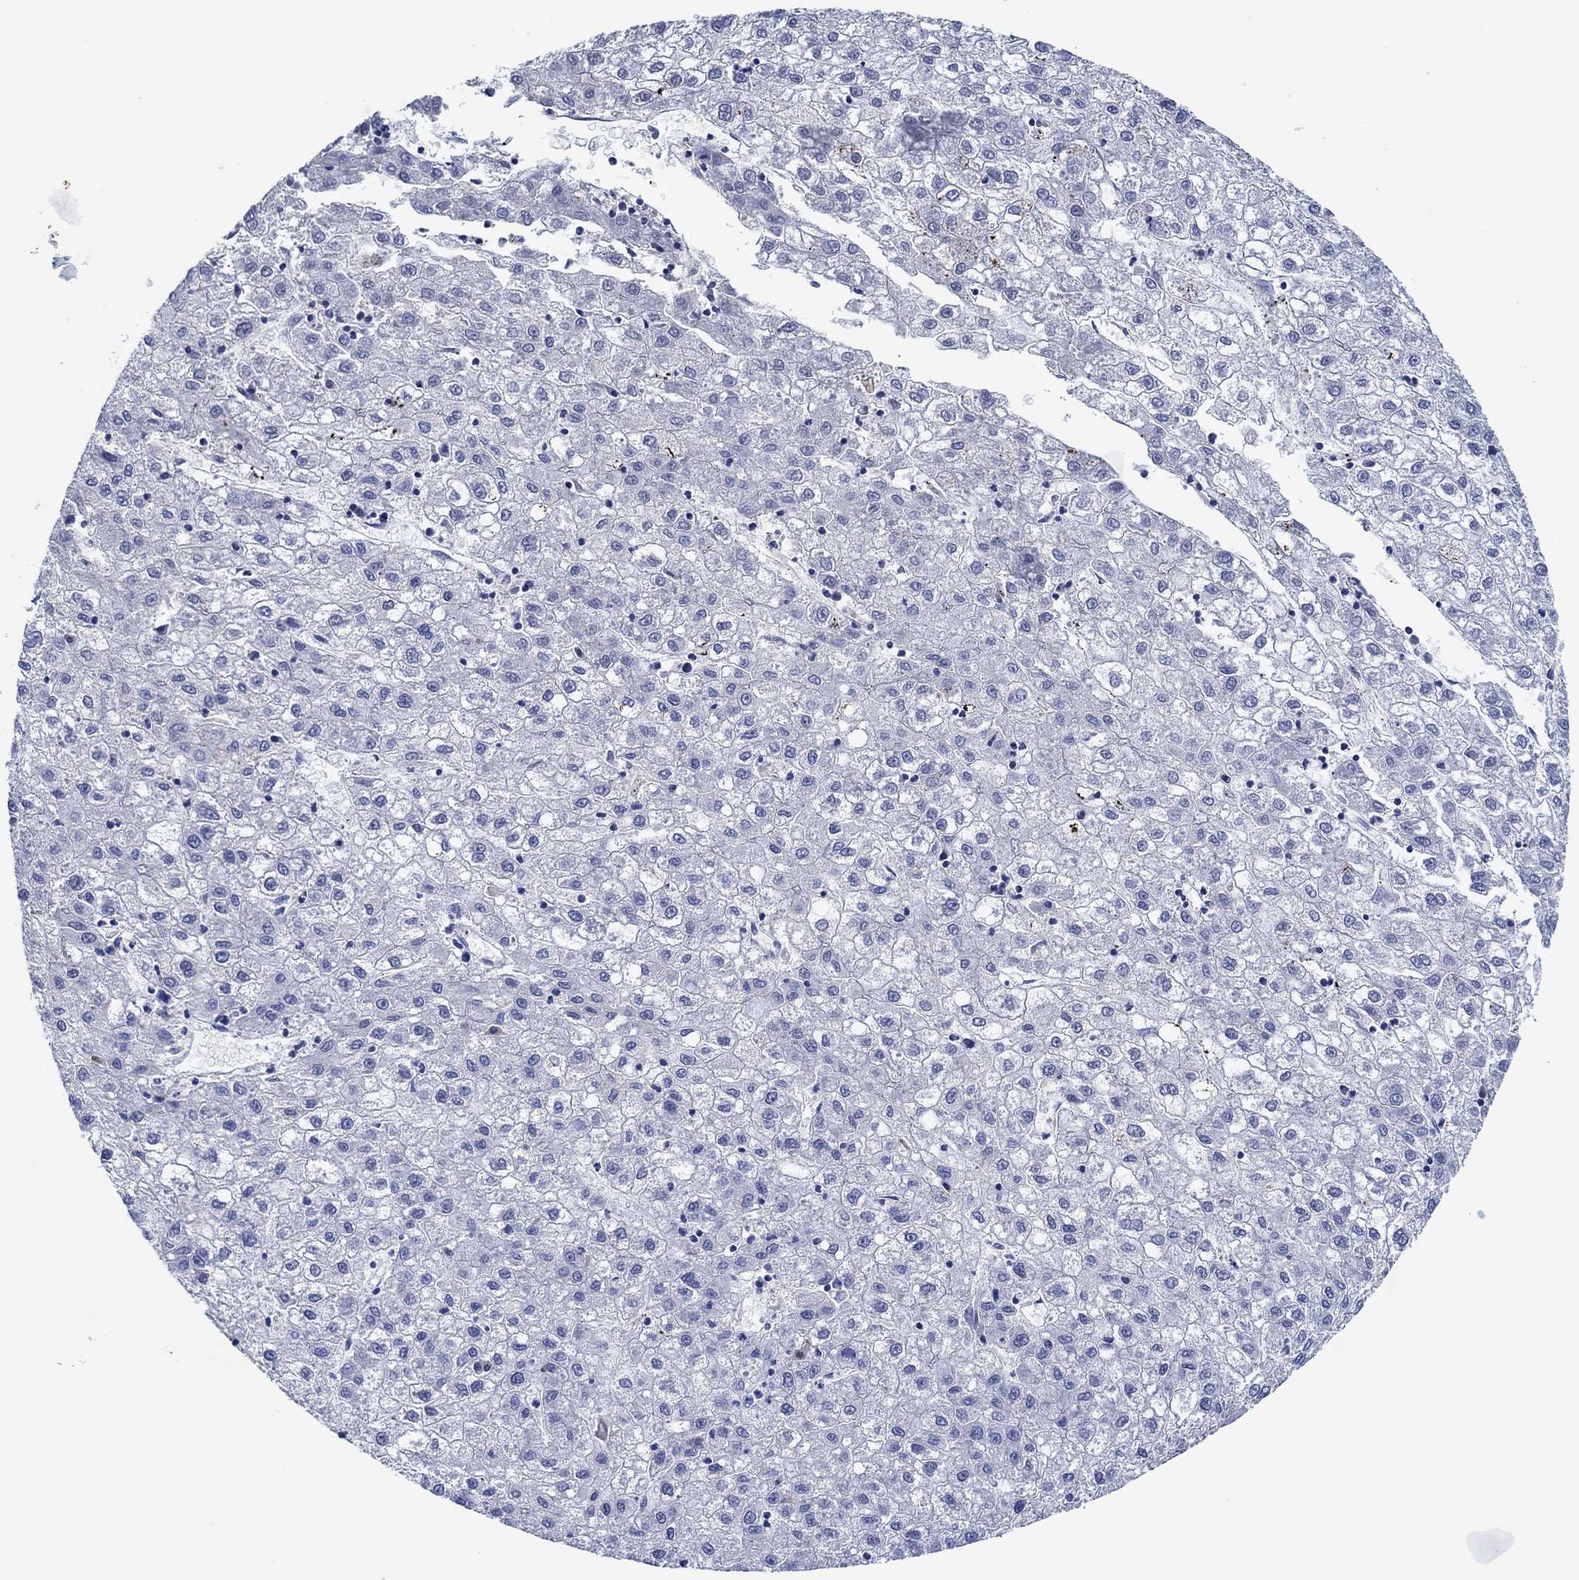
{"staining": {"intensity": "negative", "quantity": "none", "location": "none"}, "tissue": "liver cancer", "cell_type": "Tumor cells", "image_type": "cancer", "snomed": [{"axis": "morphology", "description": "Carcinoma, Hepatocellular, NOS"}, {"axis": "topography", "description": "Liver"}], "caption": "A histopathology image of hepatocellular carcinoma (liver) stained for a protein exhibits no brown staining in tumor cells. (DAB (3,3'-diaminobenzidine) immunohistochemistry with hematoxylin counter stain).", "gene": "CPNE6", "patient": {"sex": "male", "age": 72}}